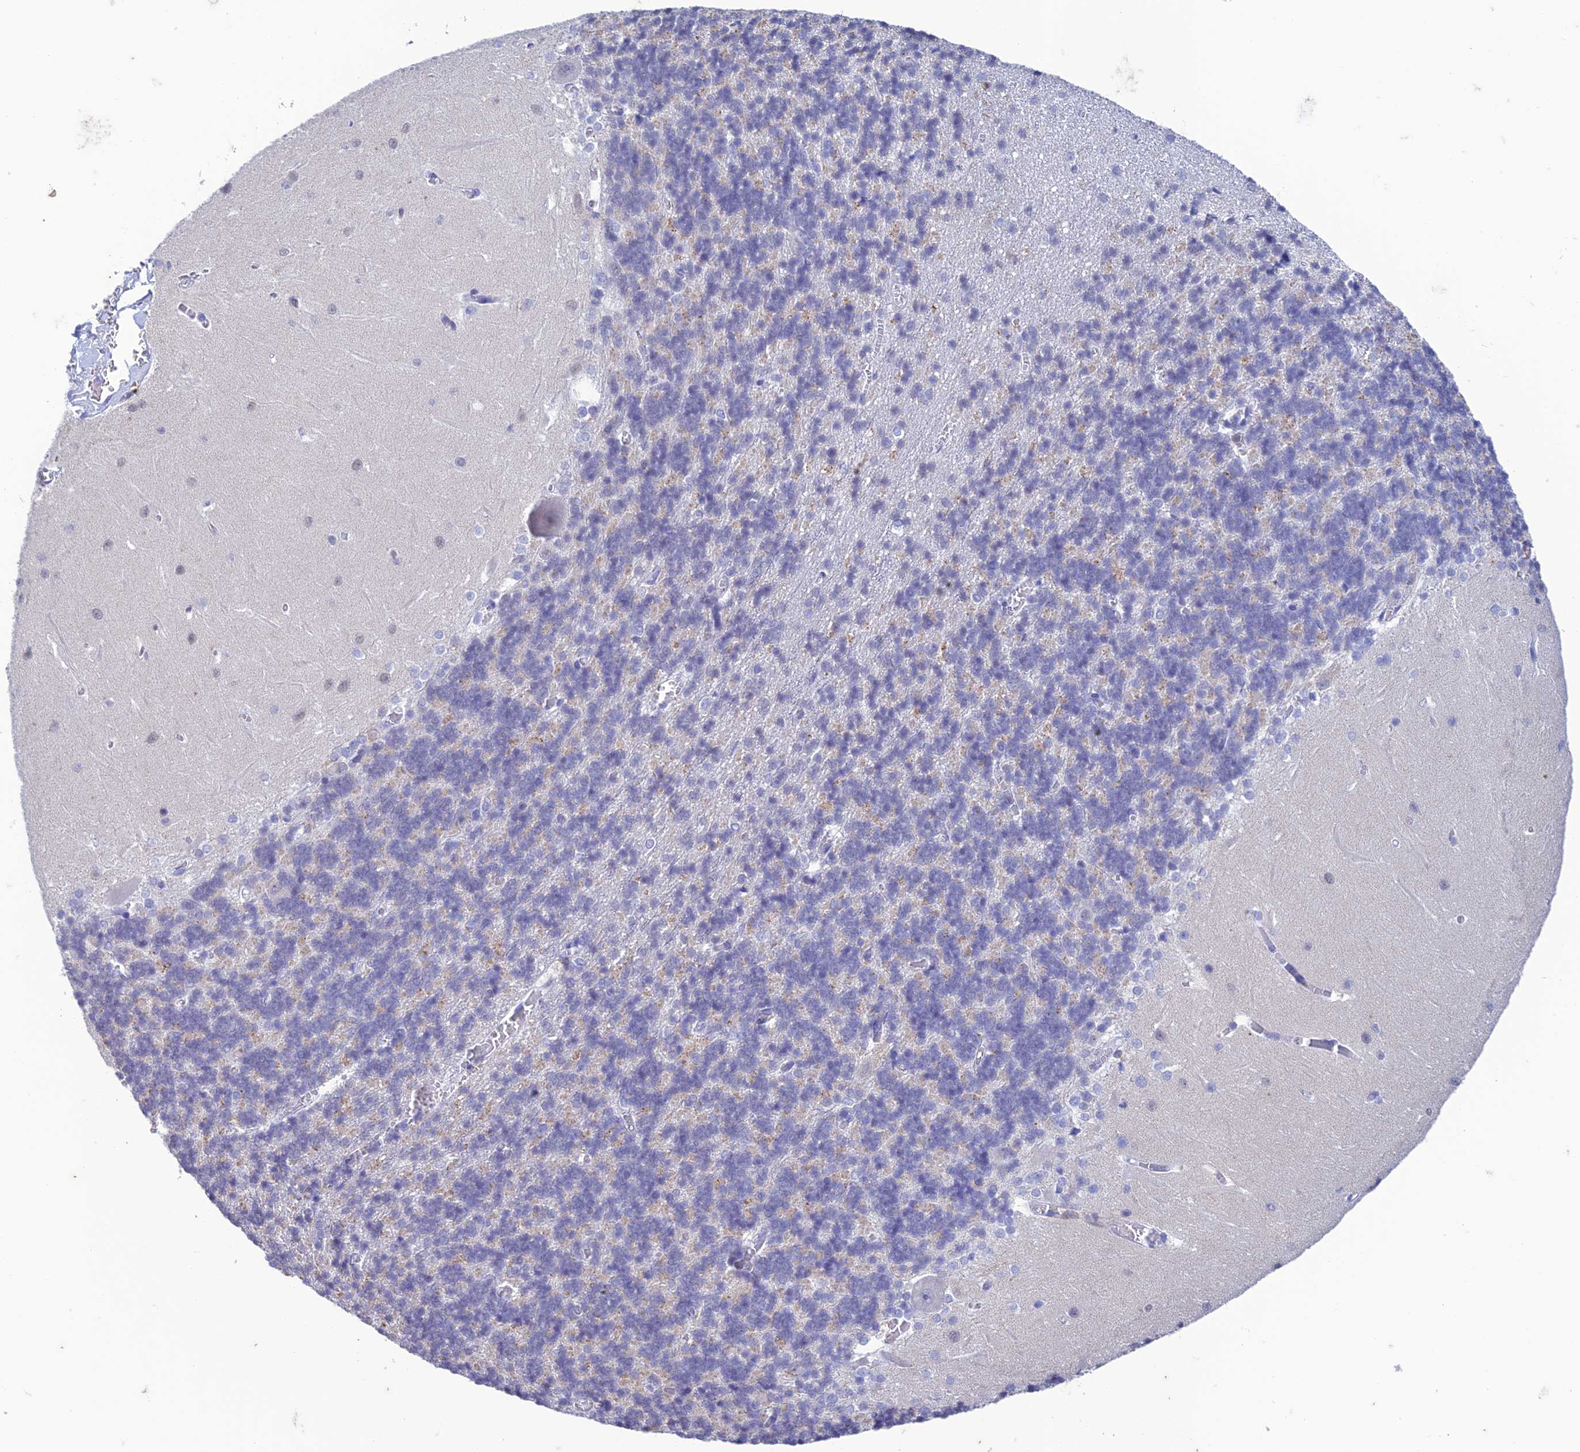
{"staining": {"intensity": "negative", "quantity": "none", "location": "none"}, "tissue": "cerebellum", "cell_type": "Cells in granular layer", "image_type": "normal", "snomed": [{"axis": "morphology", "description": "Normal tissue, NOS"}, {"axis": "topography", "description": "Cerebellum"}], "caption": "Cerebellum stained for a protein using immunohistochemistry (IHC) demonstrates no positivity cells in granular layer.", "gene": "FGF7", "patient": {"sex": "male", "age": 37}}